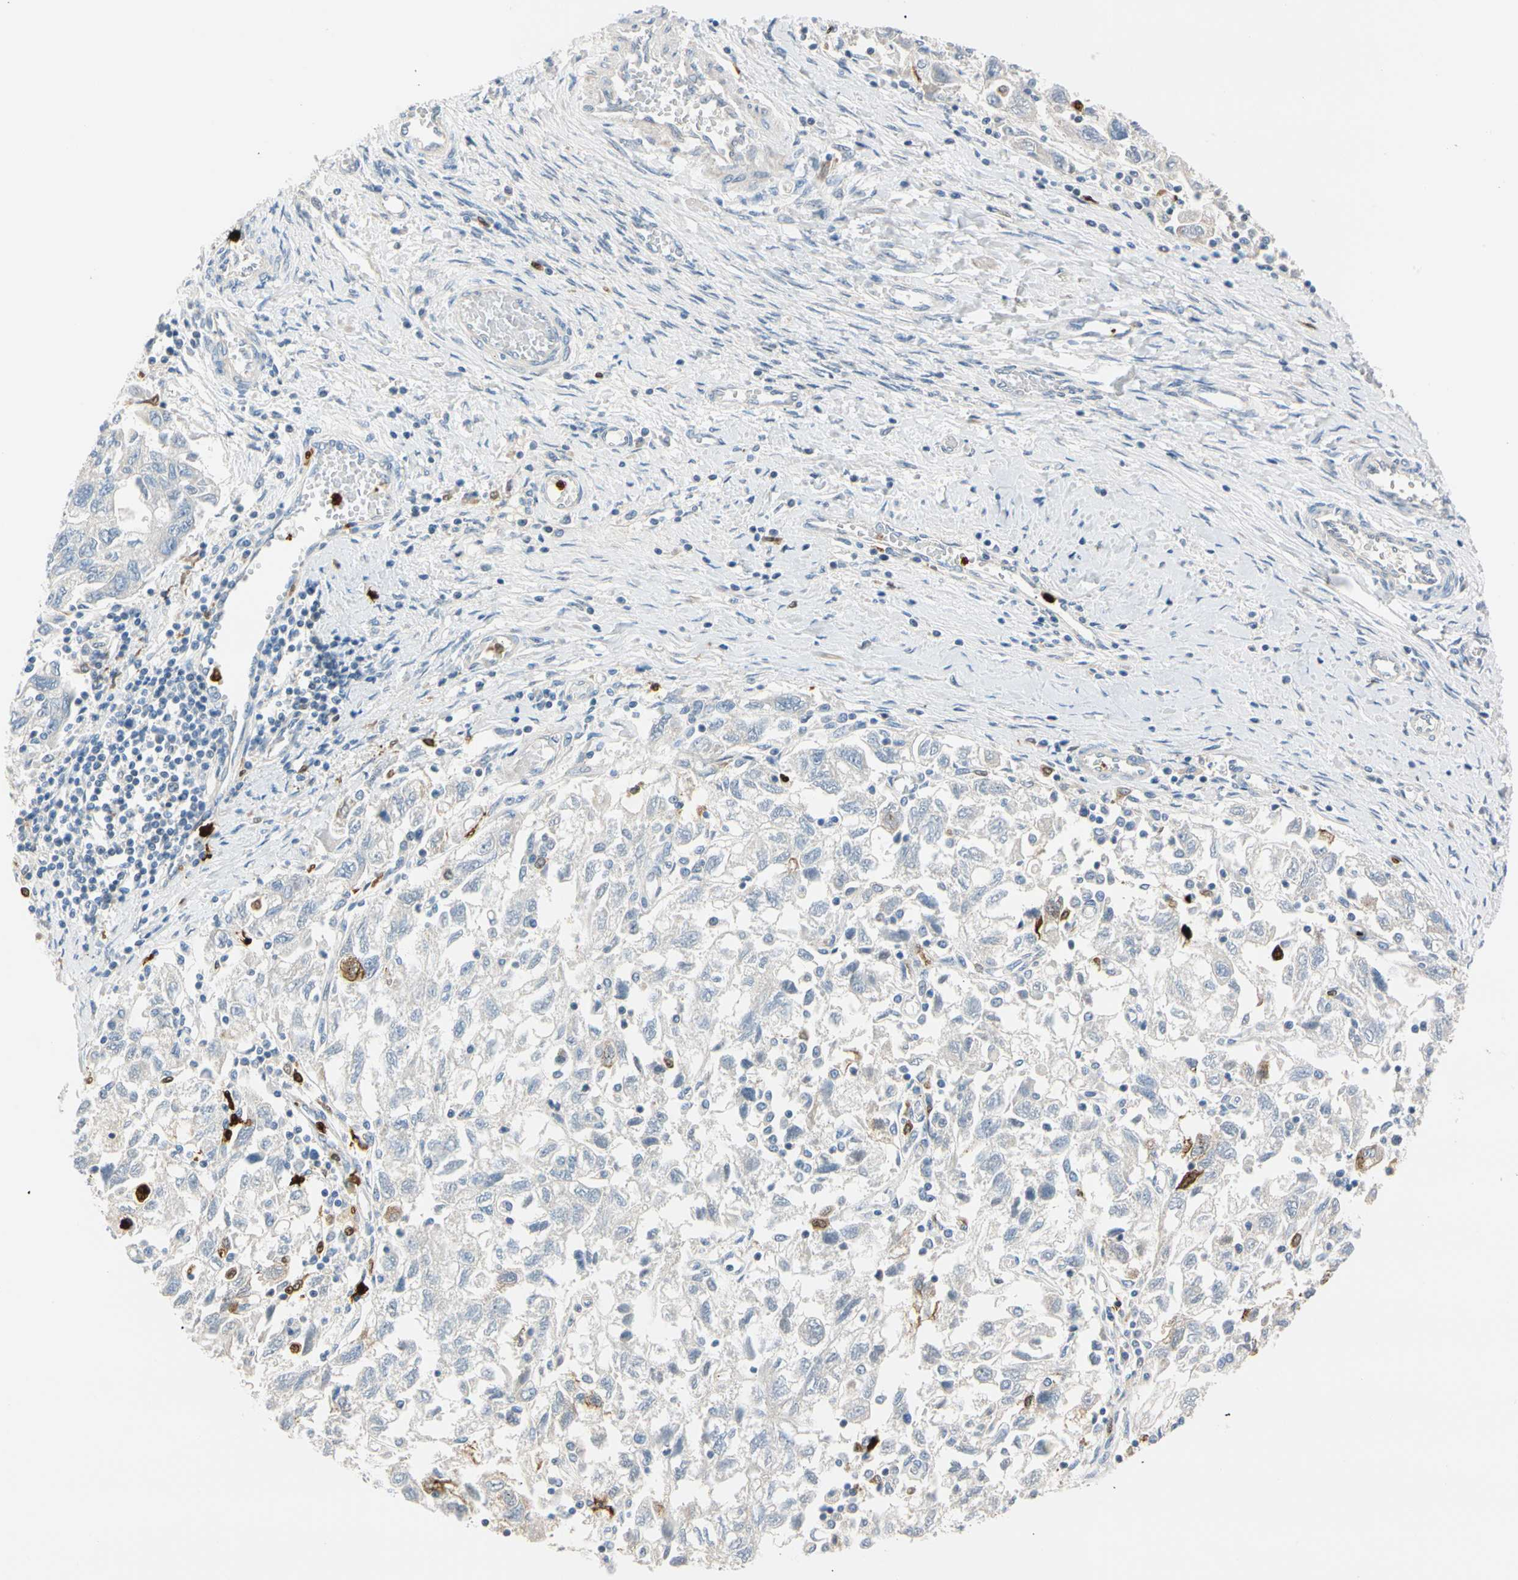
{"staining": {"intensity": "strong", "quantity": "<25%", "location": "cytoplasmic/membranous"}, "tissue": "ovarian cancer", "cell_type": "Tumor cells", "image_type": "cancer", "snomed": [{"axis": "morphology", "description": "Carcinoma, NOS"}, {"axis": "morphology", "description": "Cystadenocarcinoma, serous, NOS"}, {"axis": "topography", "description": "Ovary"}], "caption": "Immunohistochemistry staining of ovarian cancer, which exhibits medium levels of strong cytoplasmic/membranous expression in about <25% of tumor cells indicating strong cytoplasmic/membranous protein staining. The staining was performed using DAB (brown) for protein detection and nuclei were counterstained in hematoxylin (blue).", "gene": "TRAF5", "patient": {"sex": "female", "age": 69}}